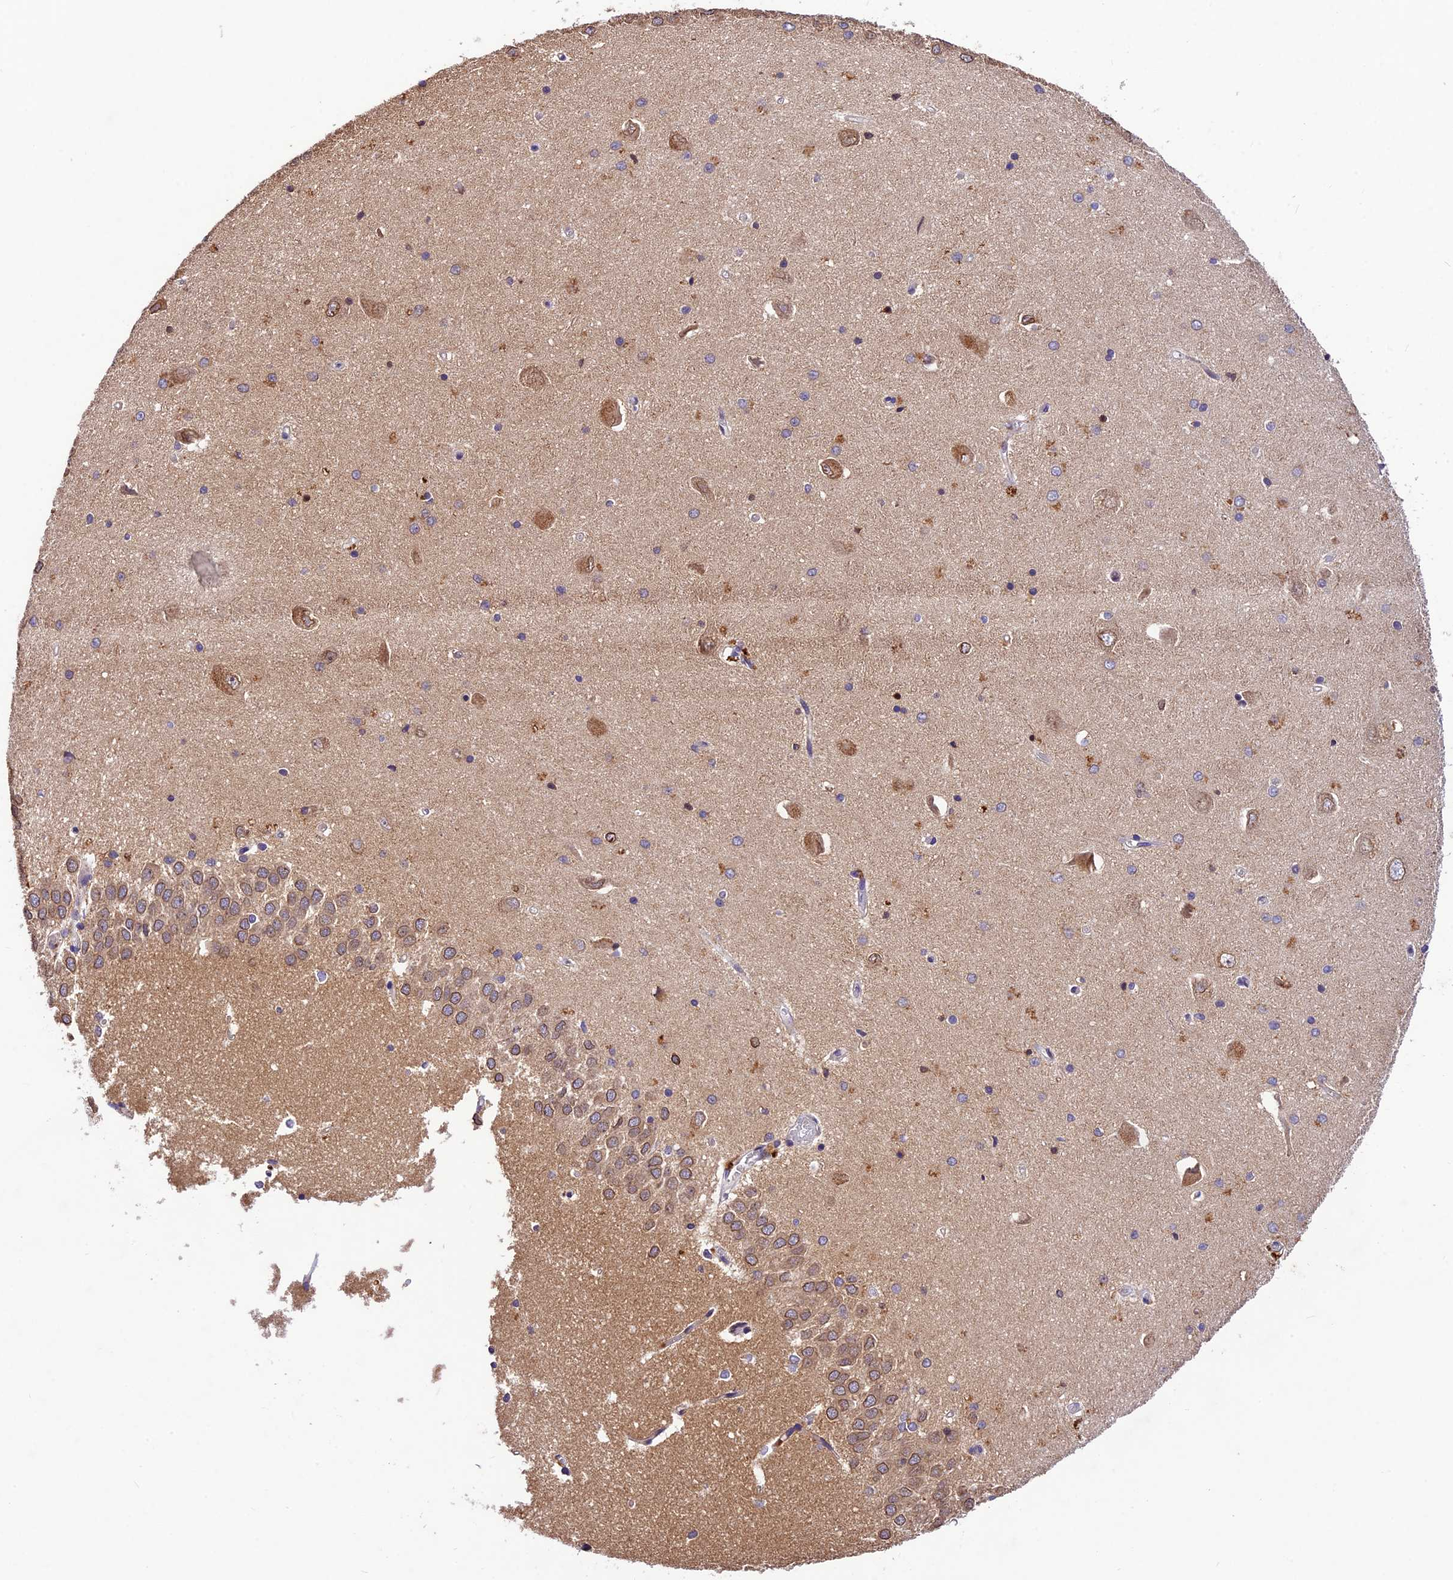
{"staining": {"intensity": "weak", "quantity": "<25%", "location": "cytoplasmic/membranous"}, "tissue": "hippocampus", "cell_type": "Glial cells", "image_type": "normal", "snomed": [{"axis": "morphology", "description": "Normal tissue, NOS"}, {"axis": "topography", "description": "Hippocampus"}], "caption": "Immunohistochemical staining of unremarkable hippocampus reveals no significant expression in glial cells.", "gene": "CILP2", "patient": {"sex": "male", "age": 45}}